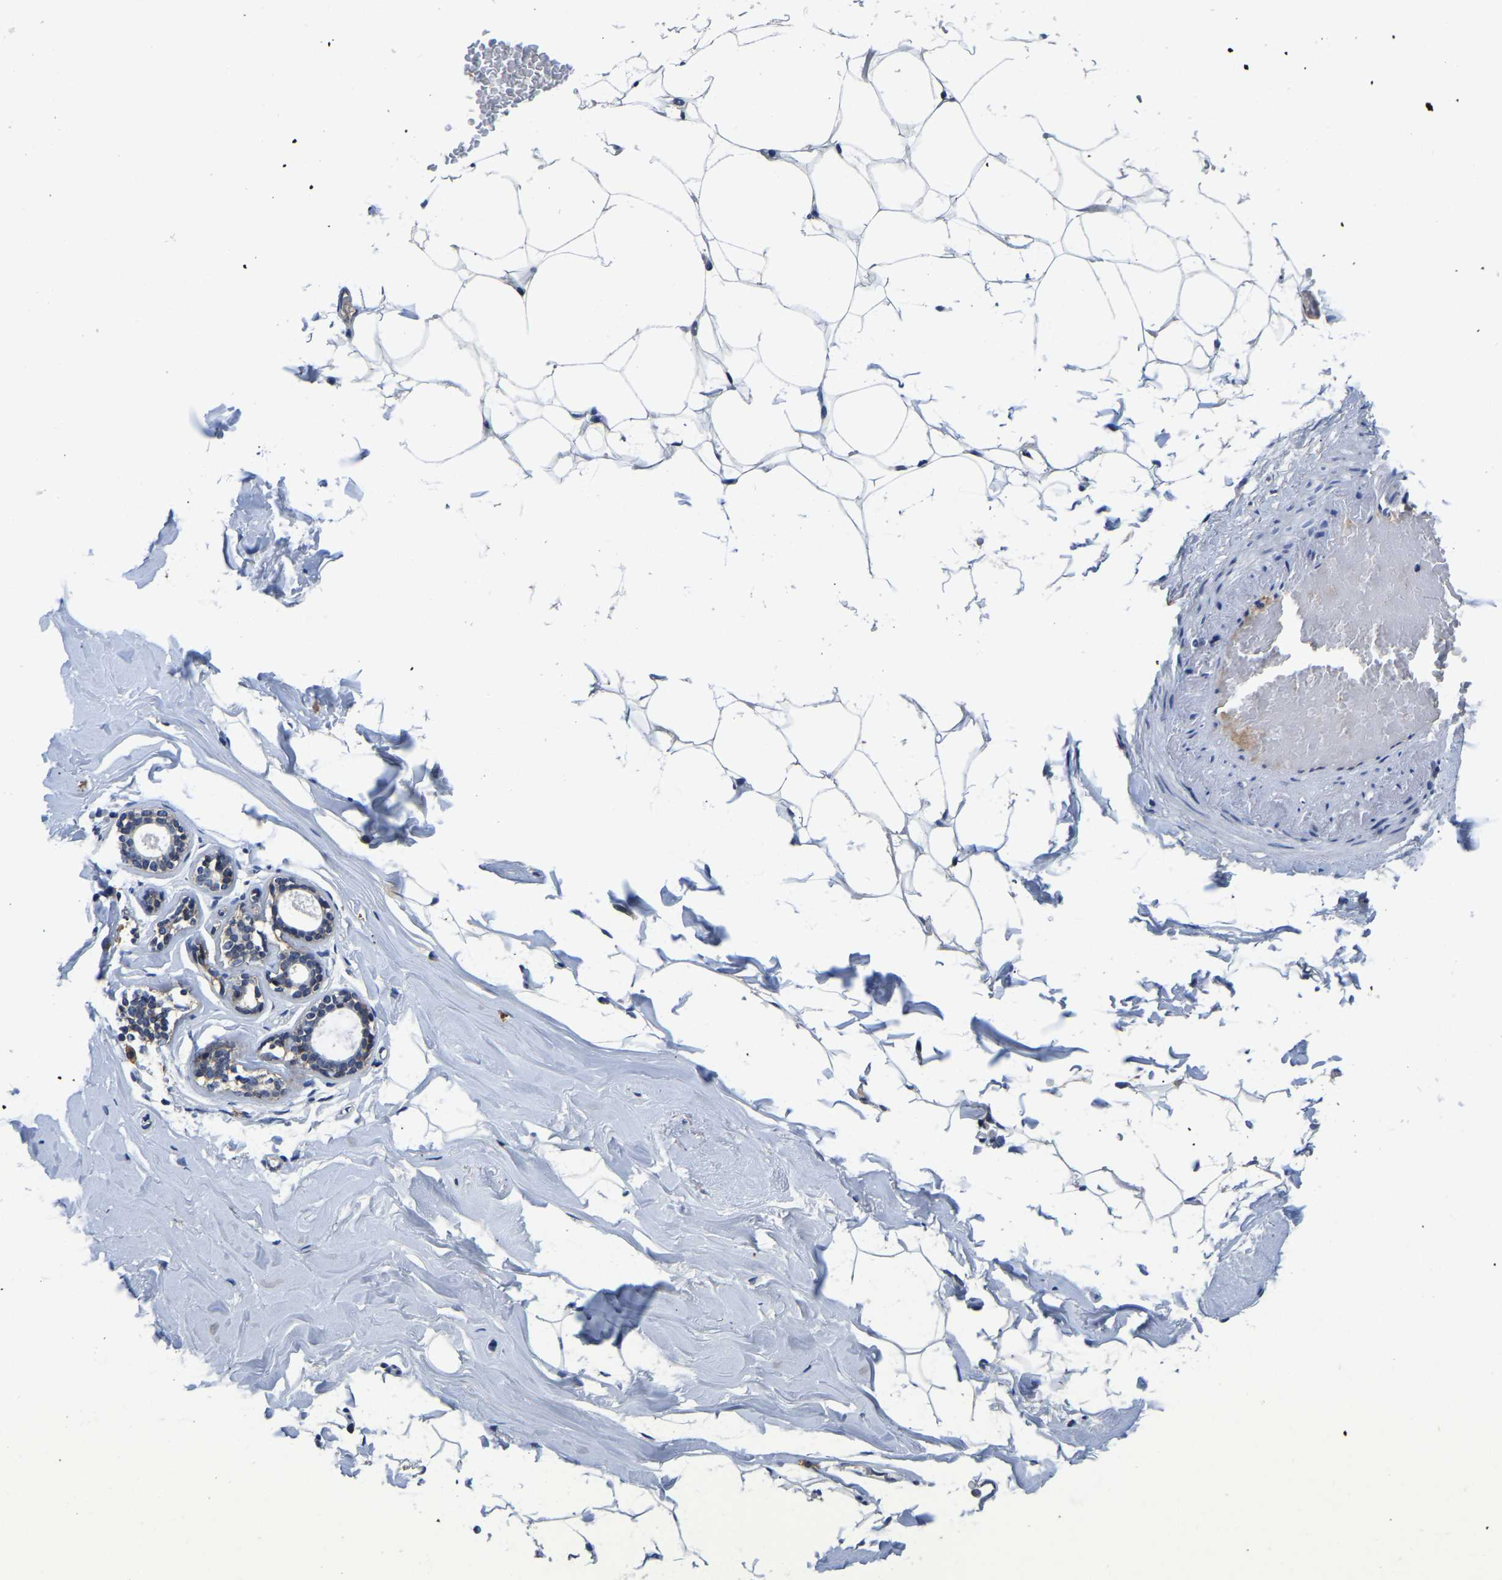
{"staining": {"intensity": "negative", "quantity": "none", "location": "none"}, "tissue": "adipose tissue", "cell_type": "Adipocytes", "image_type": "normal", "snomed": [{"axis": "morphology", "description": "Normal tissue, NOS"}, {"axis": "topography", "description": "Breast"}, {"axis": "topography", "description": "Soft tissue"}], "caption": "Adipocytes are negative for brown protein staining in unremarkable adipose tissue. (Brightfield microscopy of DAB (3,3'-diaminobenzidine) immunohistochemistry (IHC) at high magnification).", "gene": "ITGA2", "patient": {"sex": "female", "age": 75}}